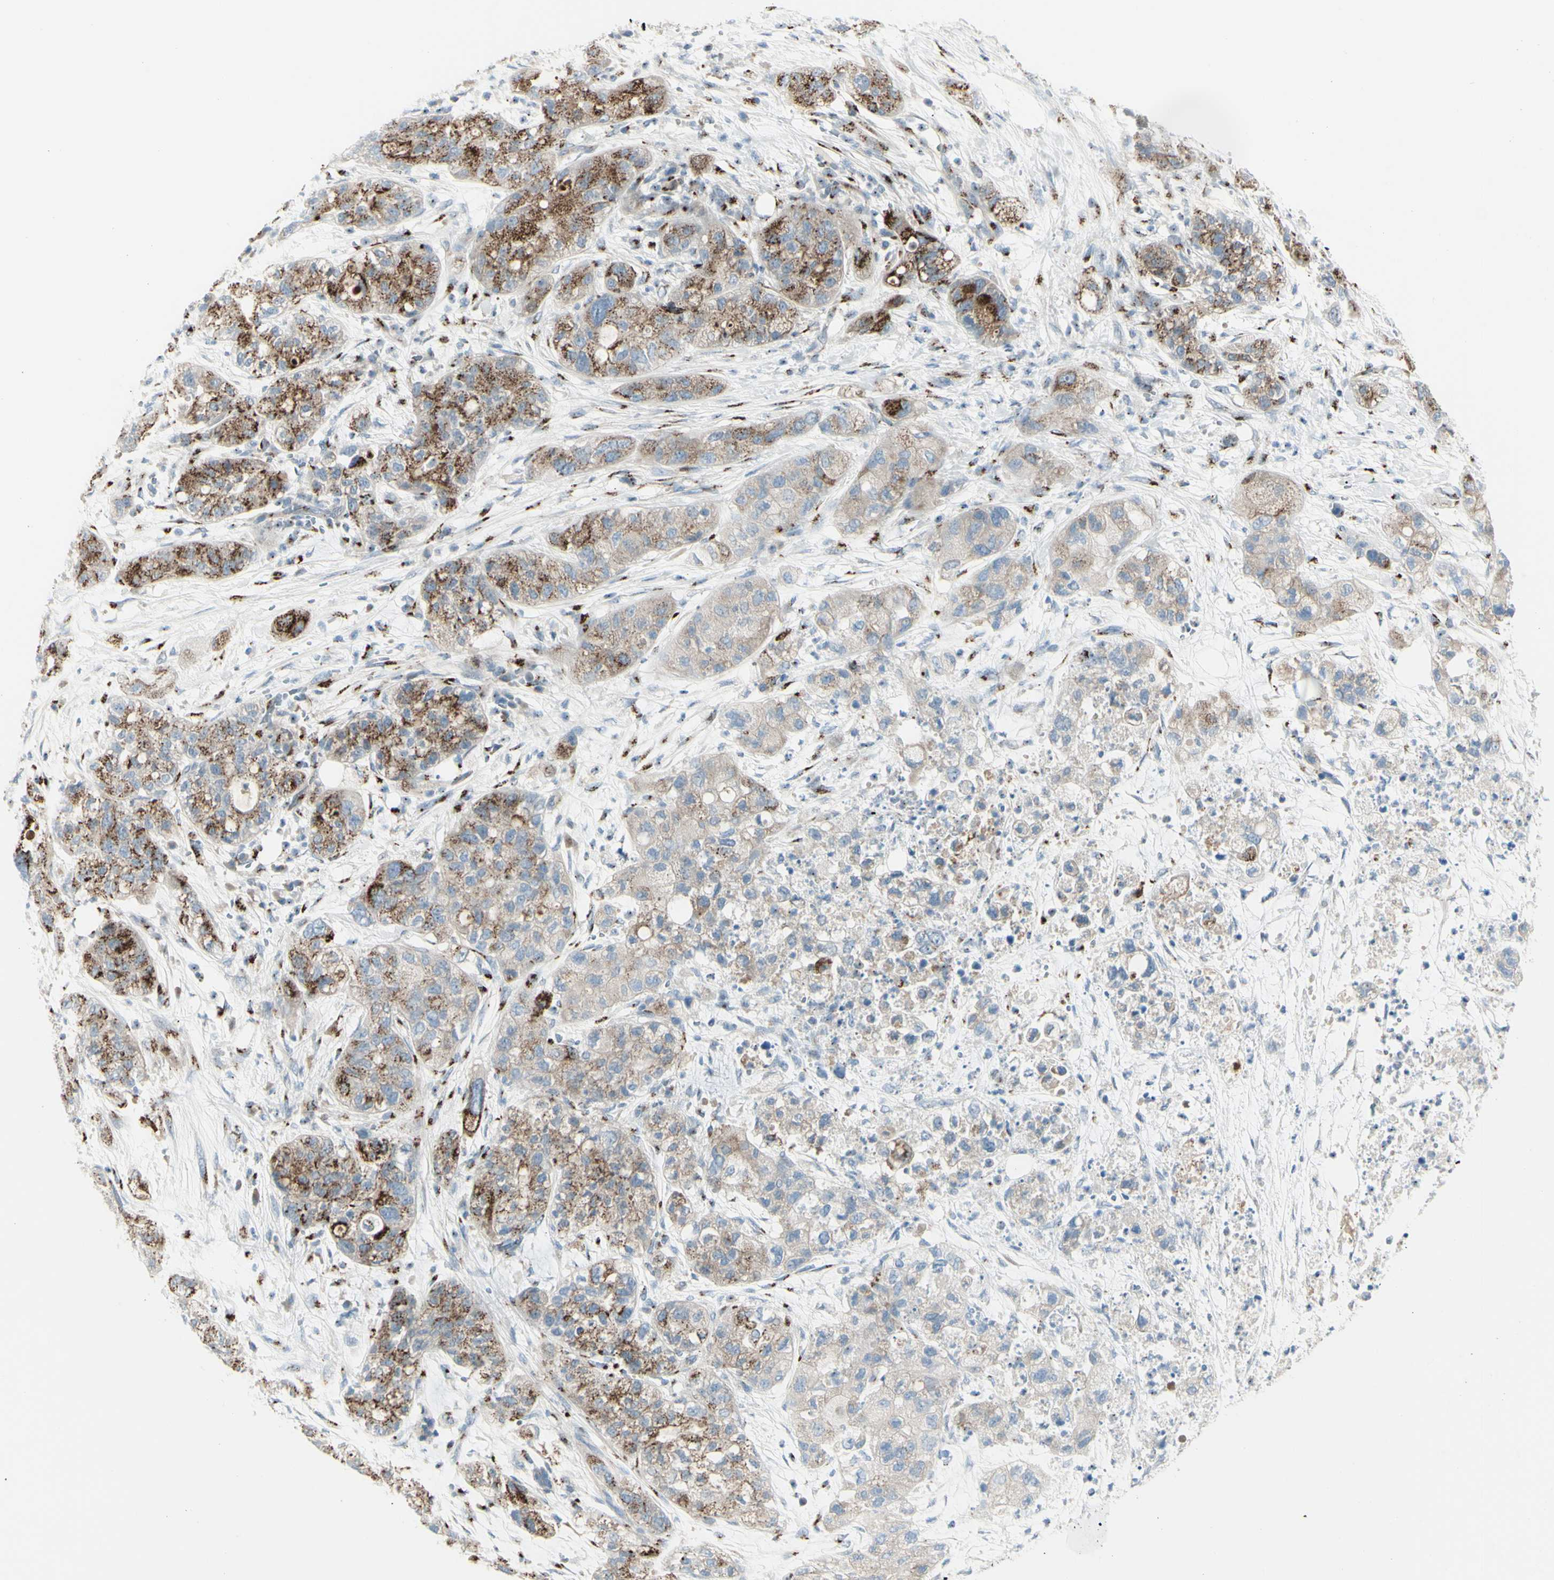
{"staining": {"intensity": "moderate", "quantity": ">75%", "location": "cytoplasmic/membranous"}, "tissue": "pancreatic cancer", "cell_type": "Tumor cells", "image_type": "cancer", "snomed": [{"axis": "morphology", "description": "Adenocarcinoma, NOS"}, {"axis": "topography", "description": "Pancreas"}], "caption": "An image of human adenocarcinoma (pancreatic) stained for a protein exhibits moderate cytoplasmic/membranous brown staining in tumor cells.", "gene": "B4GALT1", "patient": {"sex": "female", "age": 78}}